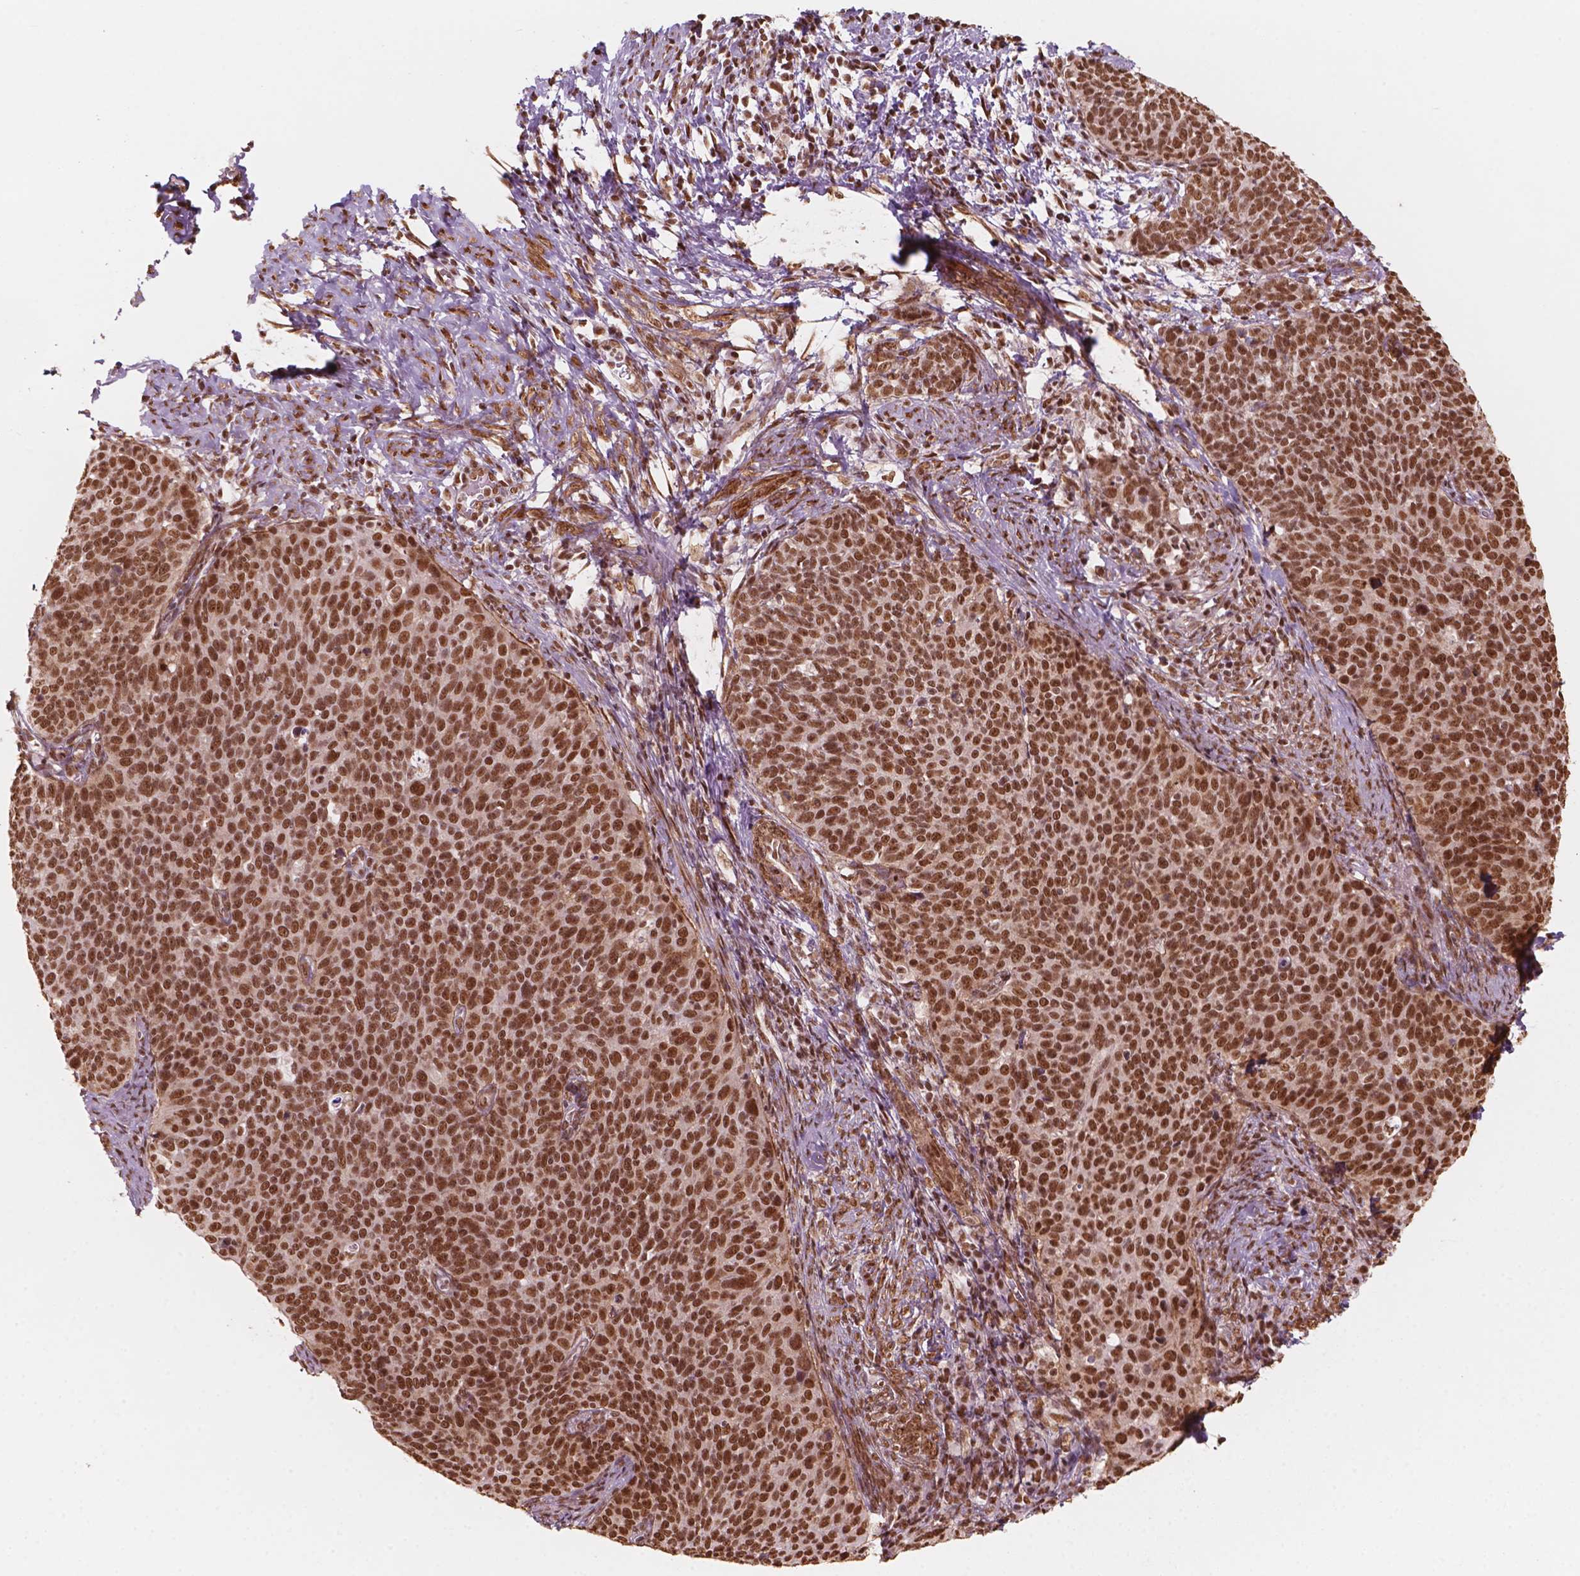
{"staining": {"intensity": "moderate", "quantity": ">75%", "location": "nuclear"}, "tissue": "cervical cancer", "cell_type": "Tumor cells", "image_type": "cancer", "snomed": [{"axis": "morphology", "description": "Normal tissue, NOS"}, {"axis": "morphology", "description": "Squamous cell carcinoma, NOS"}, {"axis": "topography", "description": "Cervix"}], "caption": "The image shows staining of squamous cell carcinoma (cervical), revealing moderate nuclear protein positivity (brown color) within tumor cells.", "gene": "GTF3C5", "patient": {"sex": "female", "age": 39}}